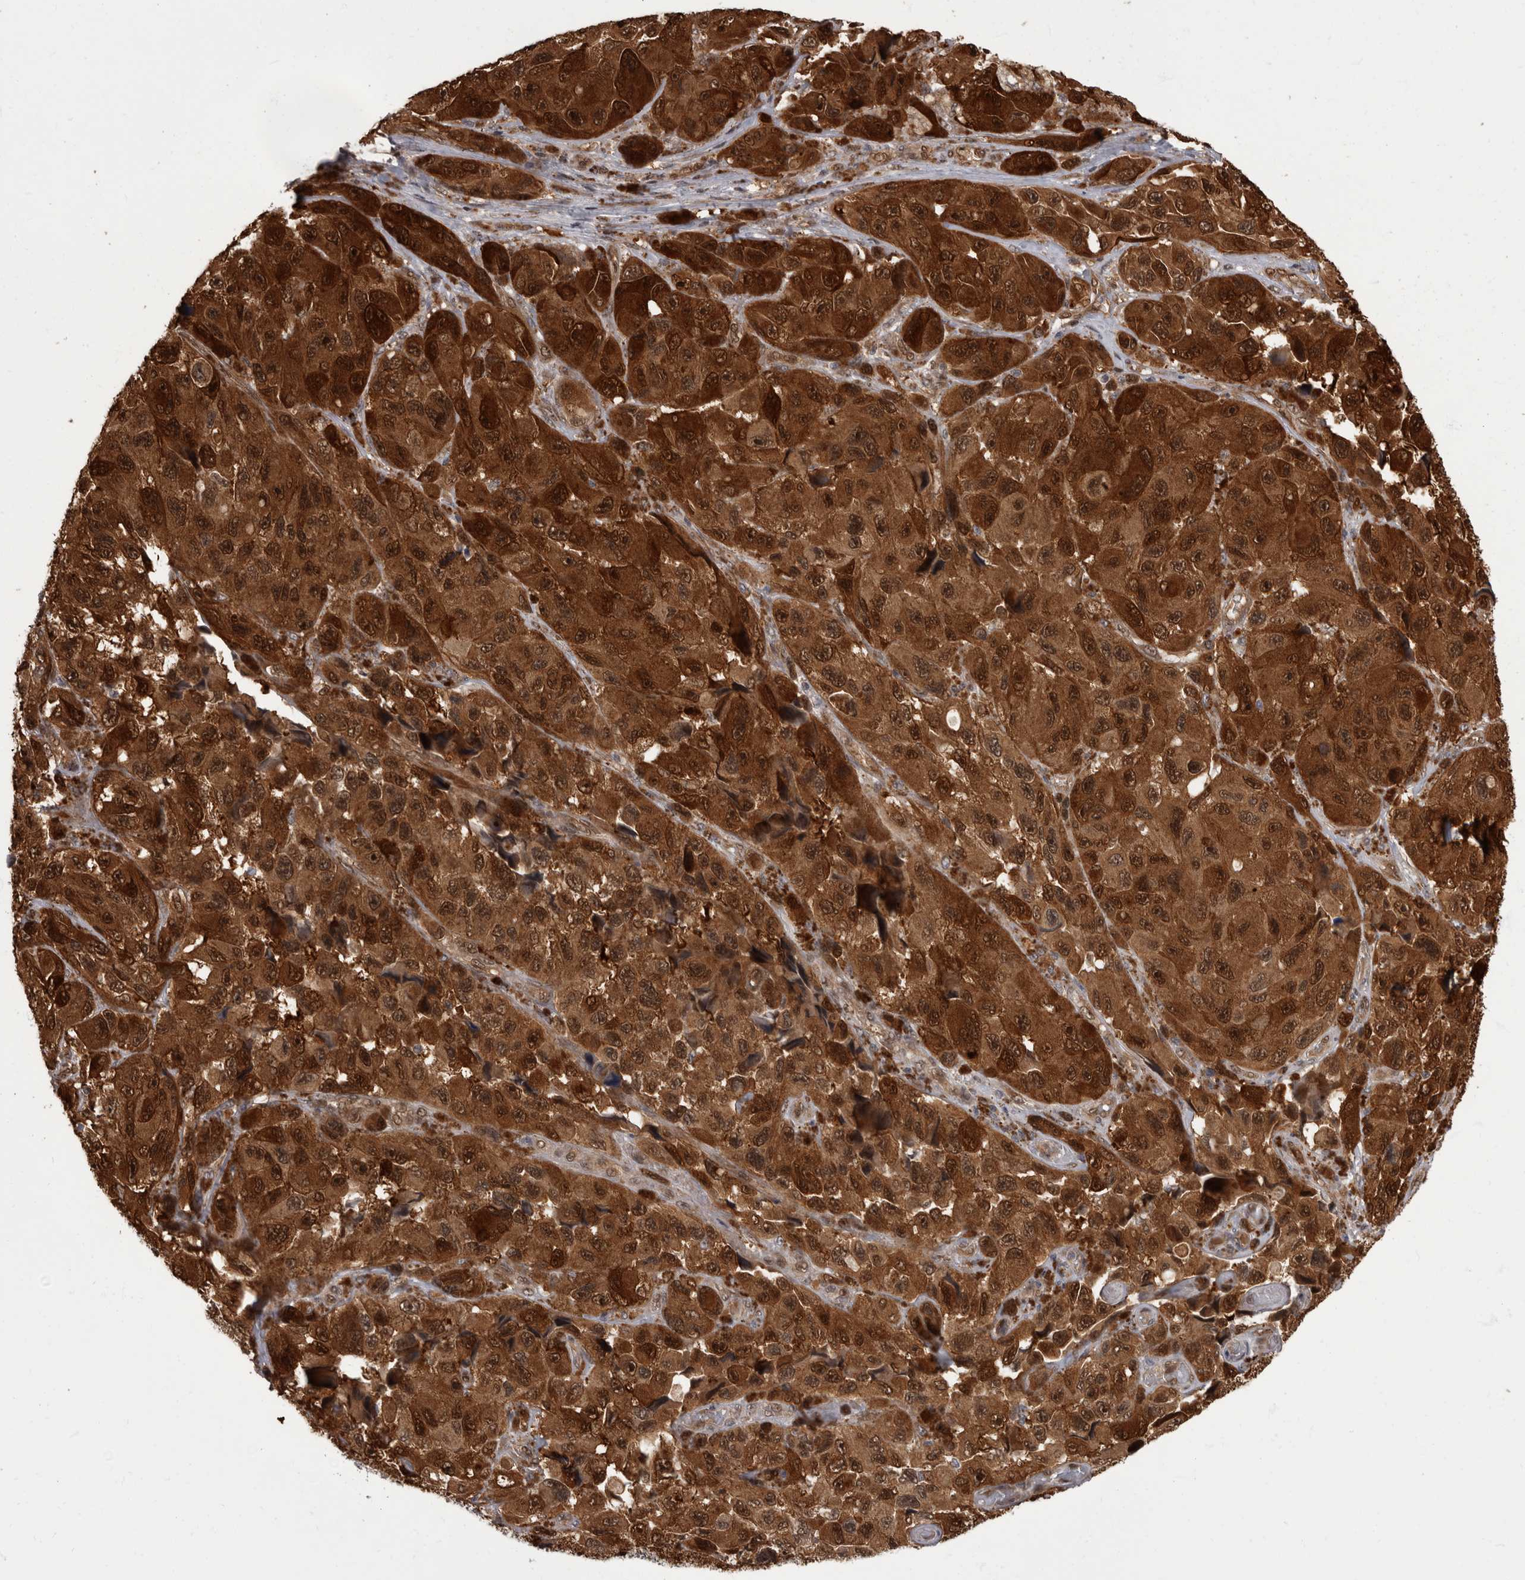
{"staining": {"intensity": "strong", "quantity": ">75%", "location": "cytoplasmic/membranous,nuclear"}, "tissue": "melanoma", "cell_type": "Tumor cells", "image_type": "cancer", "snomed": [{"axis": "morphology", "description": "Malignant melanoma, NOS"}, {"axis": "topography", "description": "Skin"}], "caption": "Immunohistochemistry histopathology image of melanoma stained for a protein (brown), which shows high levels of strong cytoplasmic/membranous and nuclear positivity in approximately >75% of tumor cells.", "gene": "AKT3", "patient": {"sex": "female", "age": 73}}